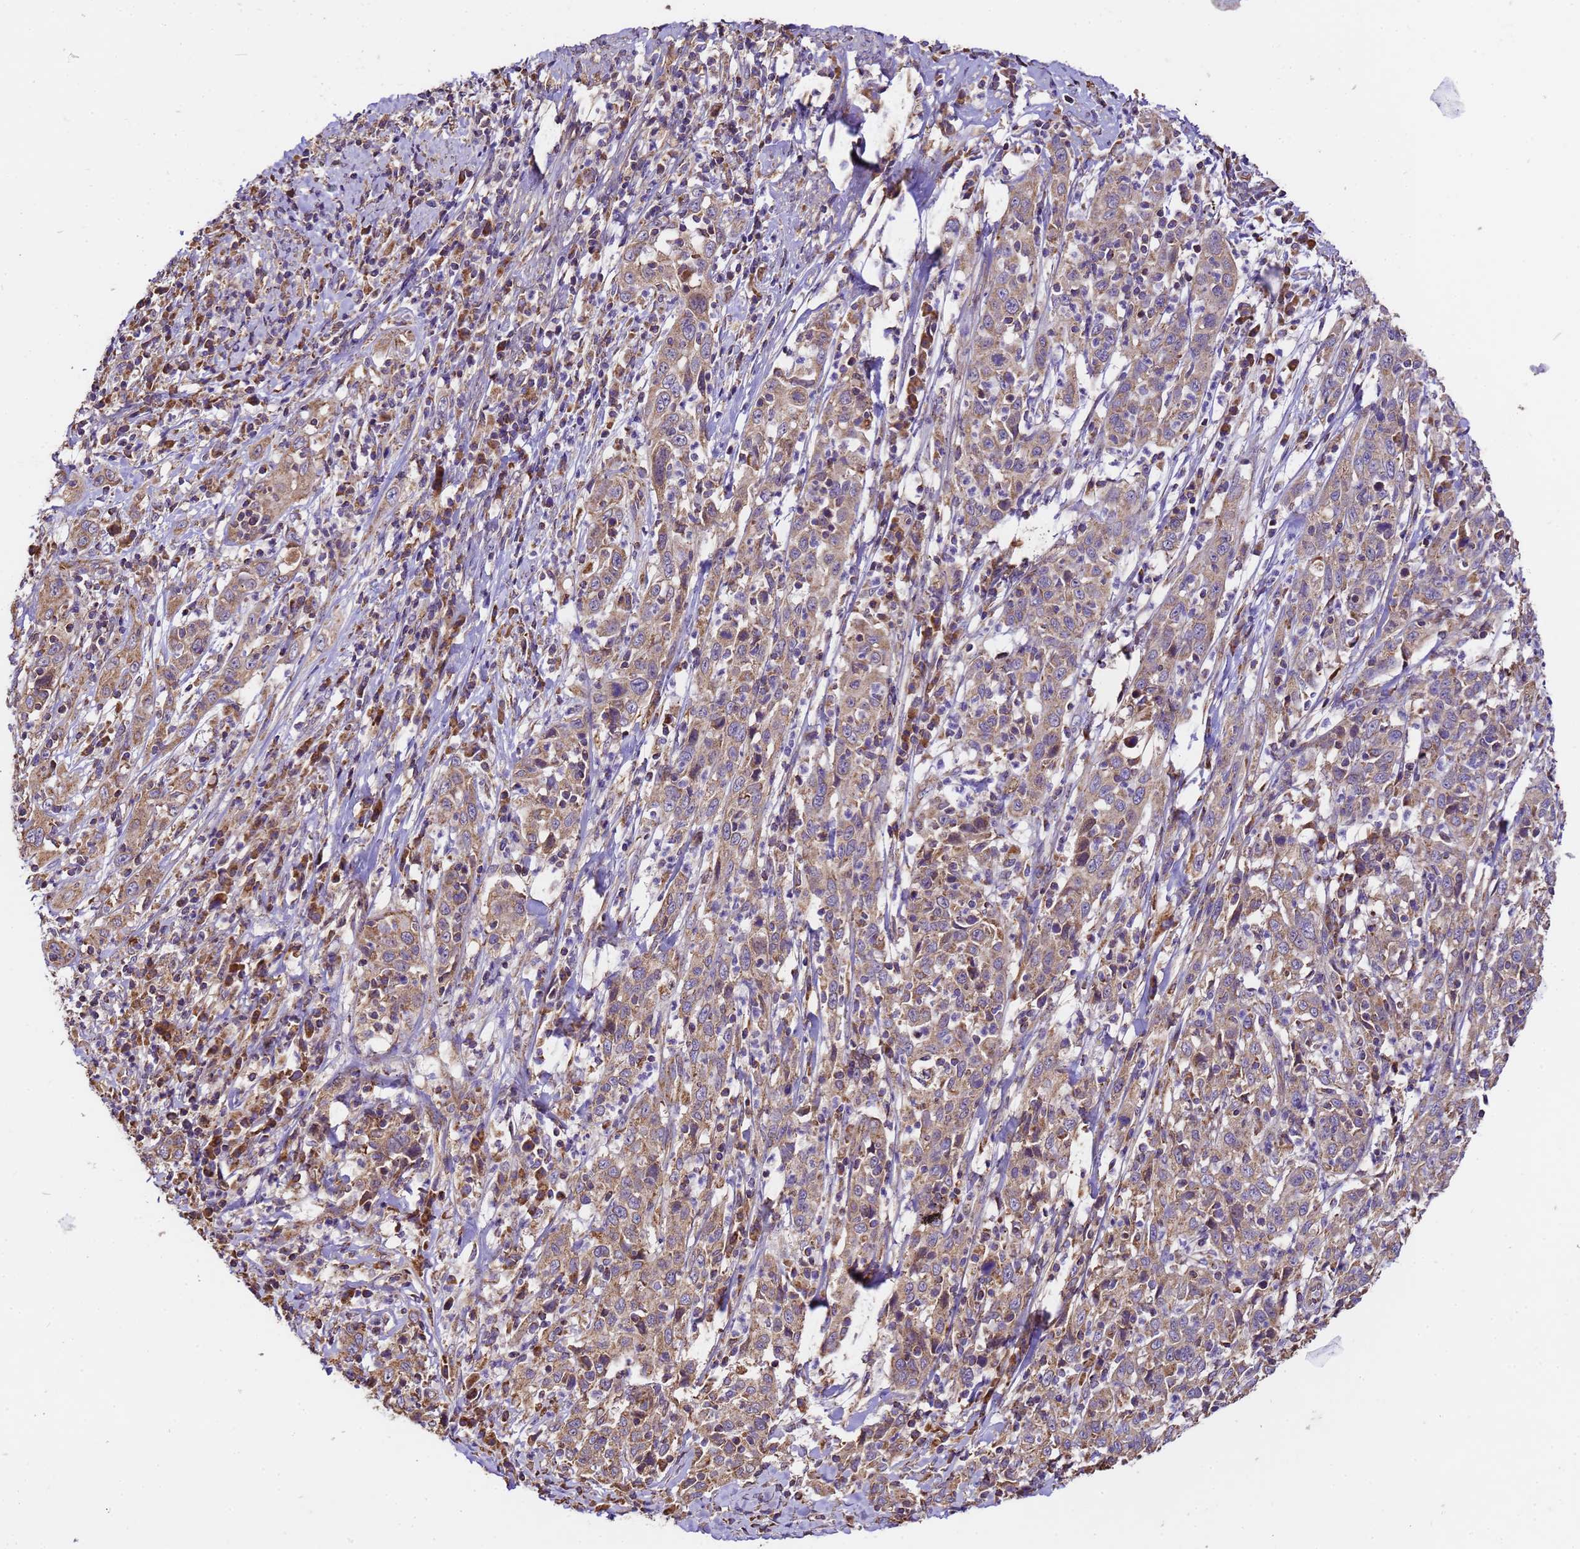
{"staining": {"intensity": "moderate", "quantity": ">75%", "location": "cytoplasmic/membranous"}, "tissue": "cervical cancer", "cell_type": "Tumor cells", "image_type": "cancer", "snomed": [{"axis": "morphology", "description": "Squamous cell carcinoma, NOS"}, {"axis": "topography", "description": "Cervix"}], "caption": "High-power microscopy captured an immunohistochemistry (IHC) photomicrograph of squamous cell carcinoma (cervical), revealing moderate cytoplasmic/membranous positivity in approximately >75% of tumor cells.", "gene": "LRRIQ1", "patient": {"sex": "female", "age": 46}}